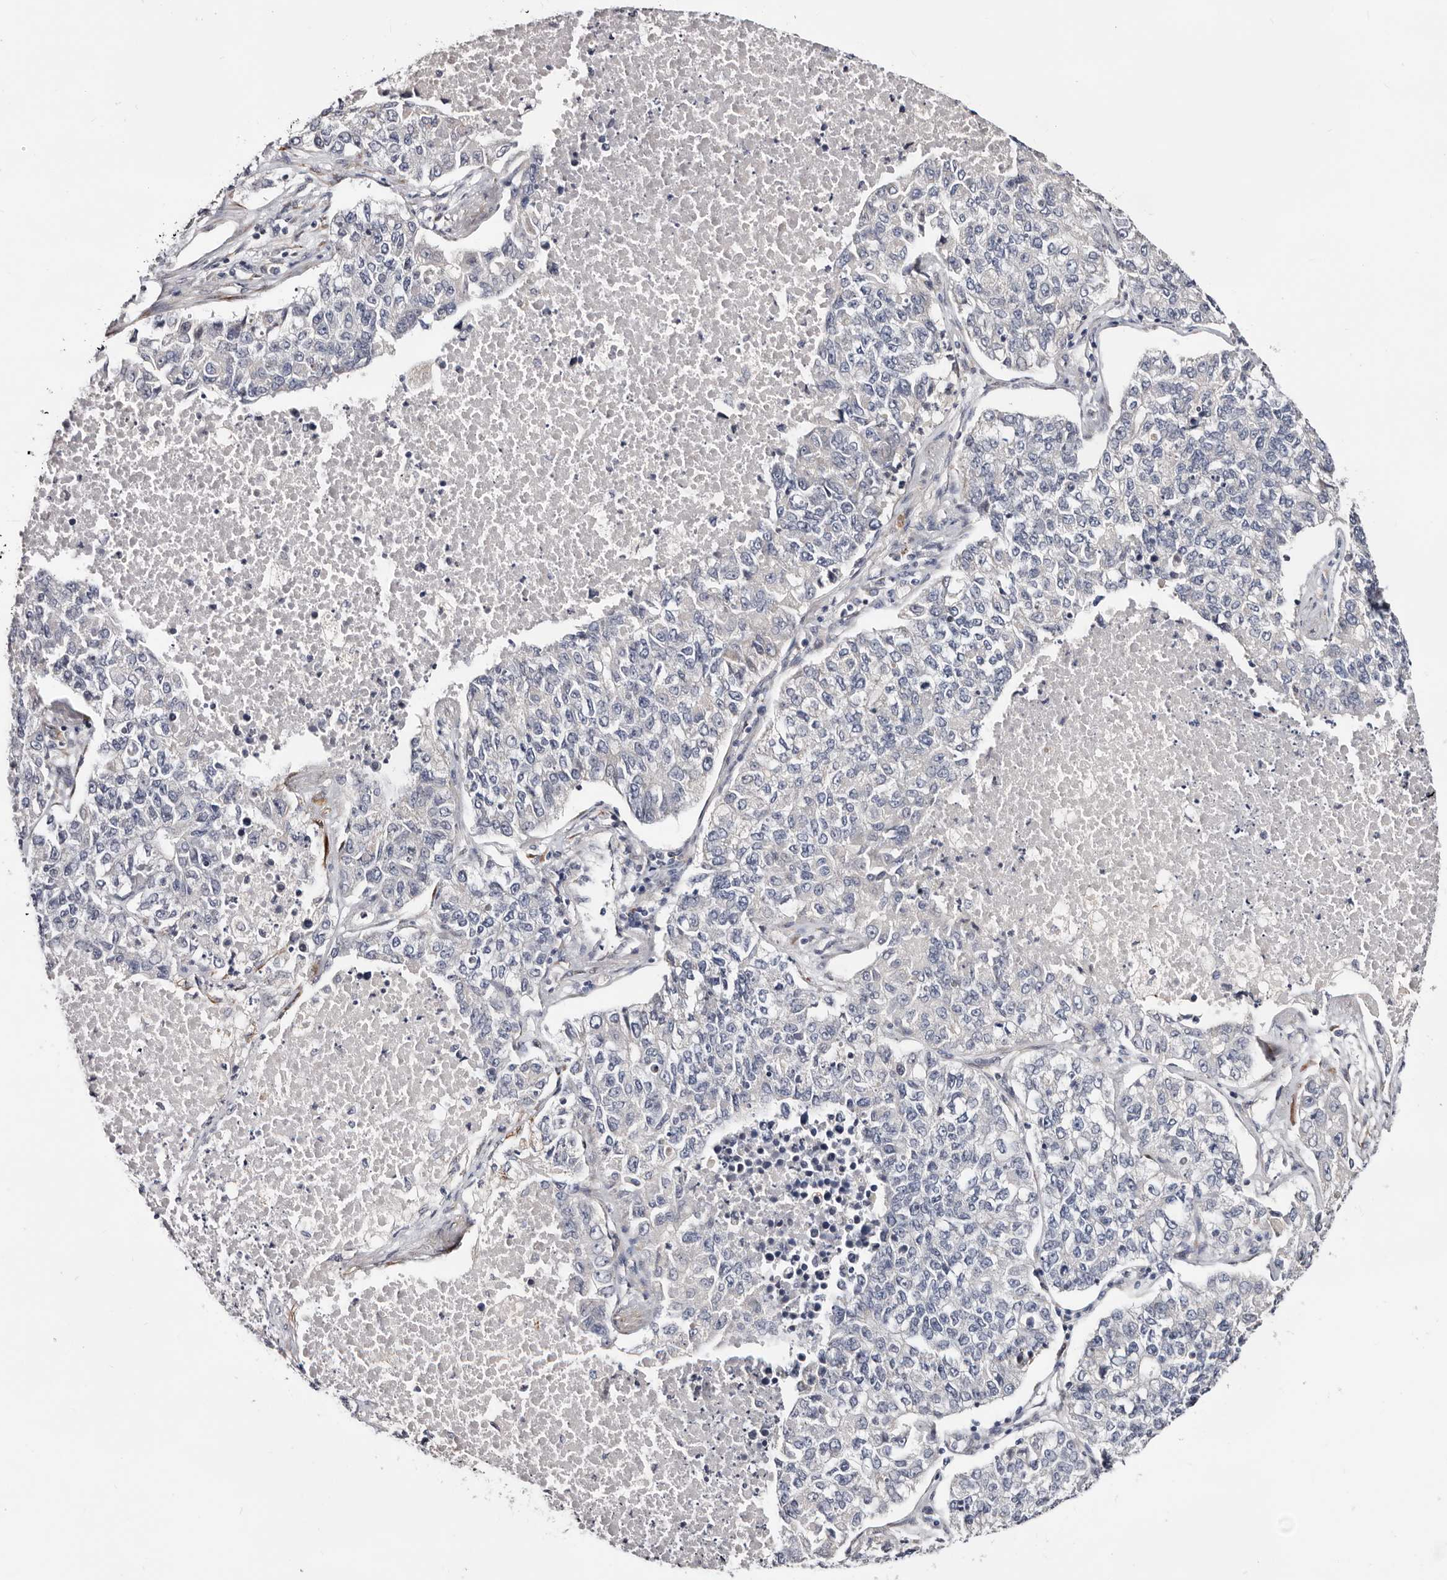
{"staining": {"intensity": "negative", "quantity": "none", "location": "none"}, "tissue": "lung cancer", "cell_type": "Tumor cells", "image_type": "cancer", "snomed": [{"axis": "morphology", "description": "Adenocarcinoma, NOS"}, {"axis": "topography", "description": "Lung"}], "caption": "Tumor cells show no significant protein staining in adenocarcinoma (lung). (Brightfield microscopy of DAB immunohistochemistry (IHC) at high magnification).", "gene": "USH1C", "patient": {"sex": "male", "age": 49}}